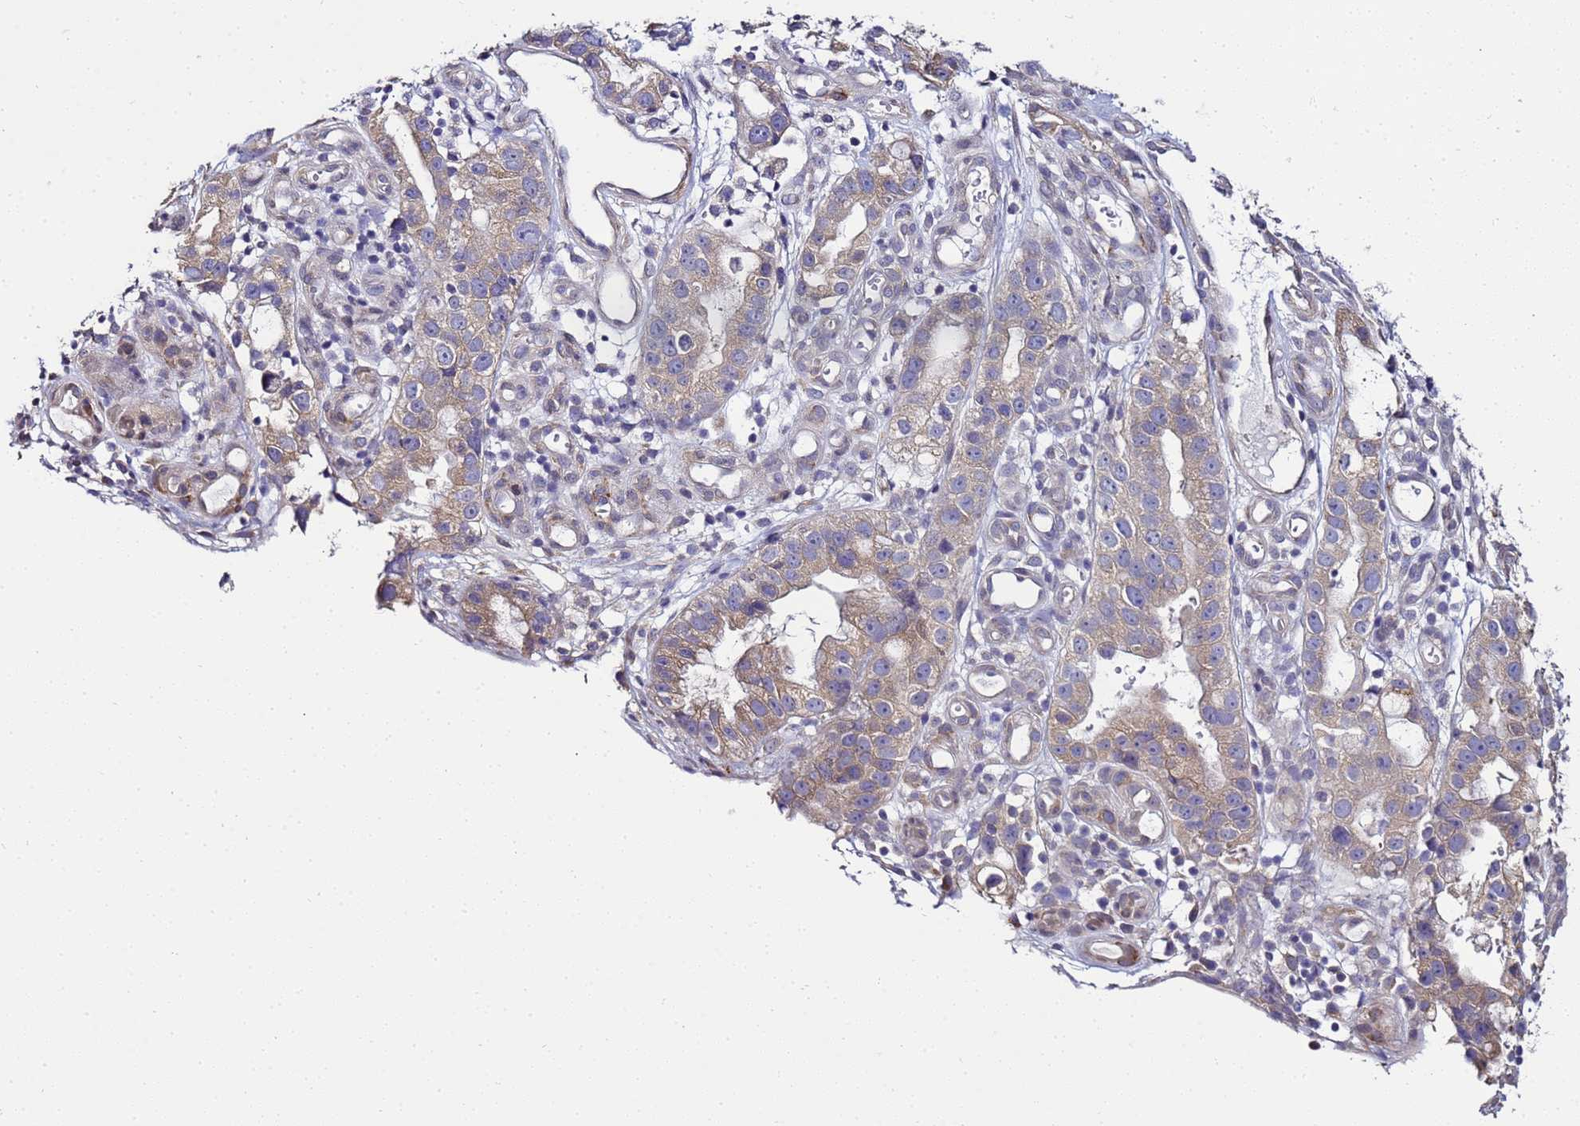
{"staining": {"intensity": "moderate", "quantity": "25%-75%", "location": "cytoplasmic/membranous"}, "tissue": "stomach cancer", "cell_type": "Tumor cells", "image_type": "cancer", "snomed": [{"axis": "morphology", "description": "Adenocarcinoma, NOS"}, {"axis": "topography", "description": "Stomach"}], "caption": "Stomach cancer (adenocarcinoma) stained for a protein shows moderate cytoplasmic/membranous positivity in tumor cells.", "gene": "FAM166B", "patient": {"sex": "male", "age": 55}}